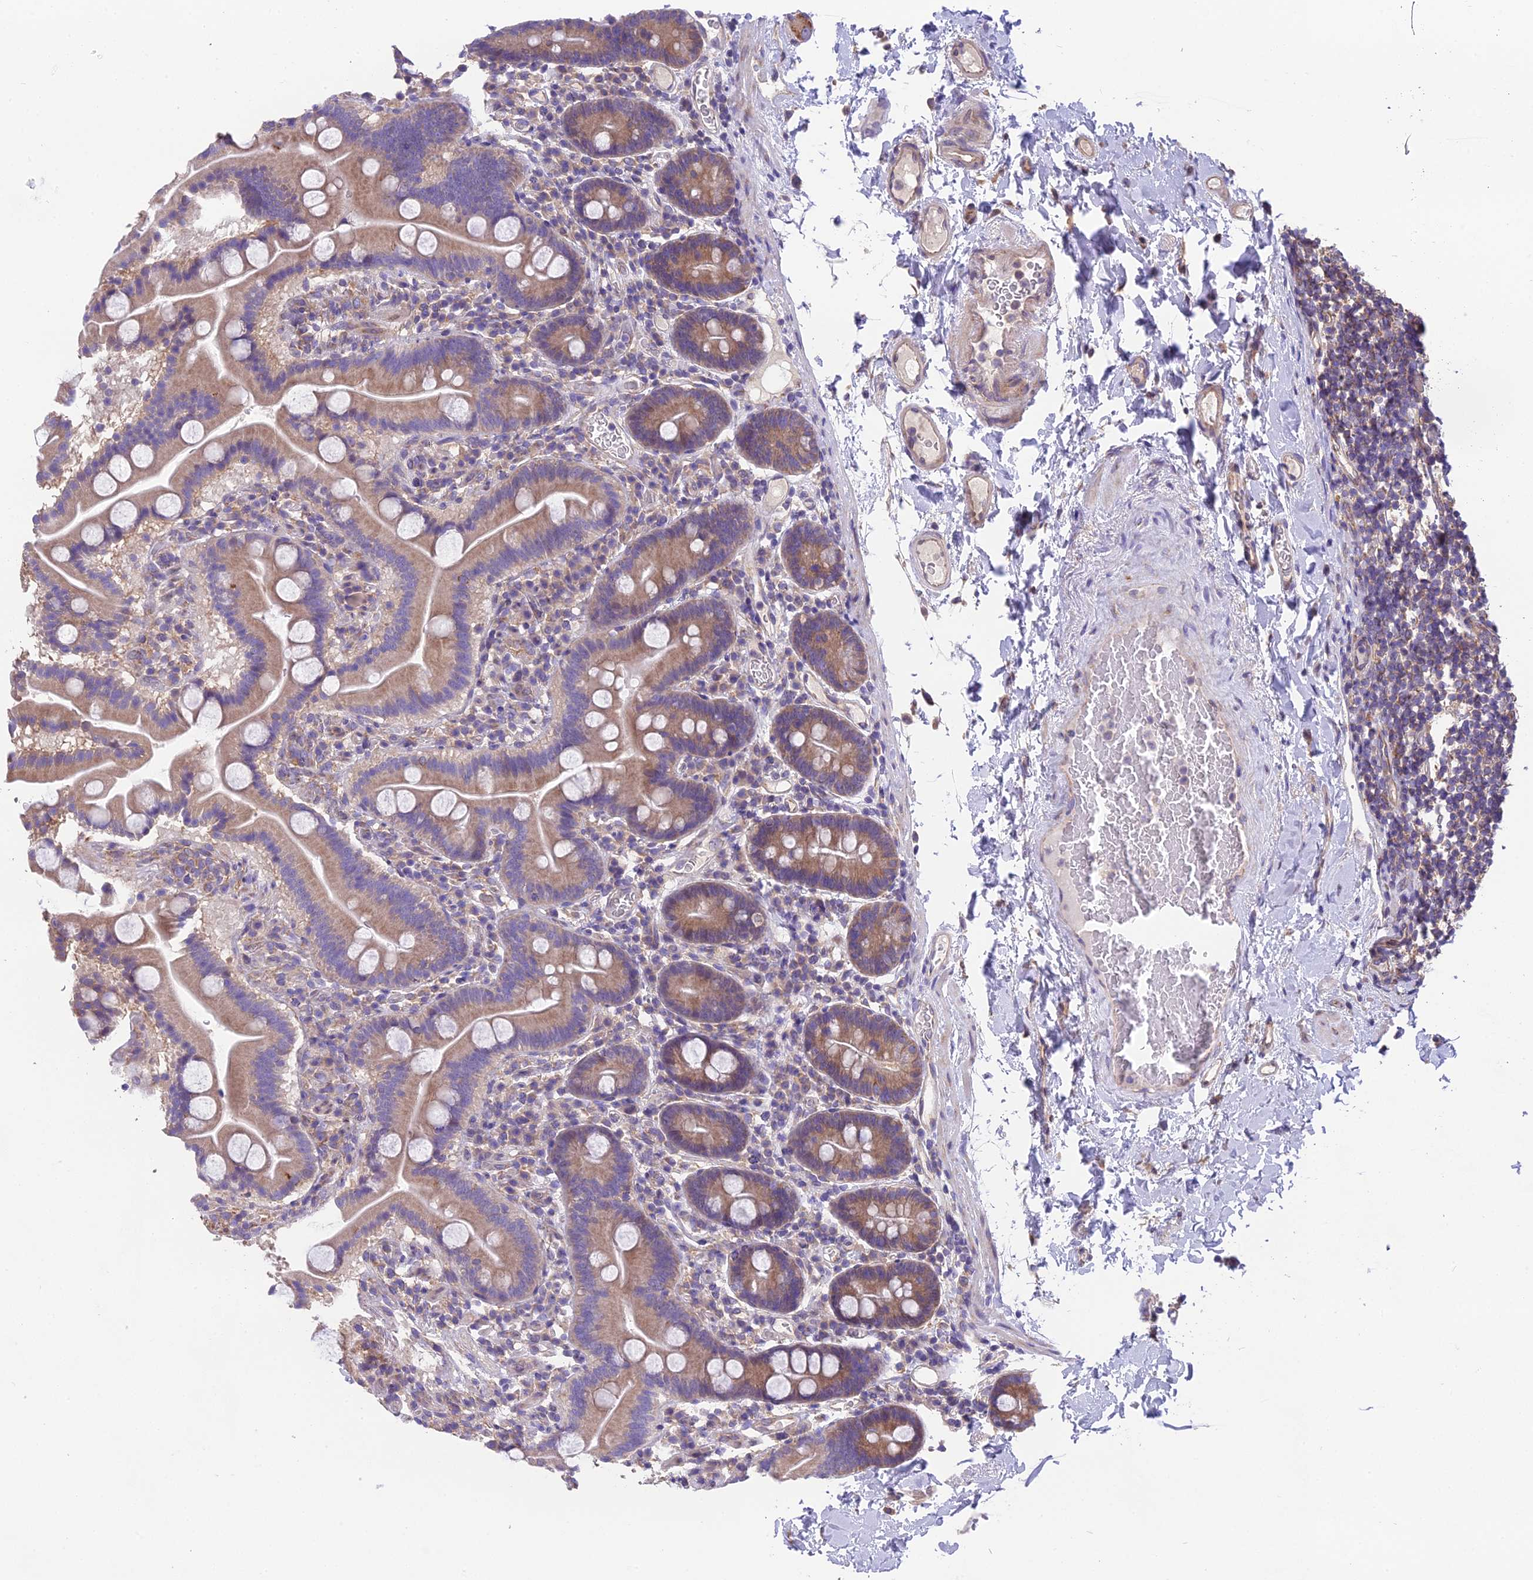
{"staining": {"intensity": "moderate", "quantity": ">75%", "location": "cytoplasmic/membranous"}, "tissue": "duodenum", "cell_type": "Glandular cells", "image_type": "normal", "snomed": [{"axis": "morphology", "description": "Normal tissue, NOS"}, {"axis": "topography", "description": "Duodenum"}], "caption": "Unremarkable duodenum exhibits moderate cytoplasmic/membranous staining in approximately >75% of glandular cells (DAB IHC with brightfield microscopy, high magnification)..", "gene": "BLOC1S4", "patient": {"sex": "male", "age": 55}}